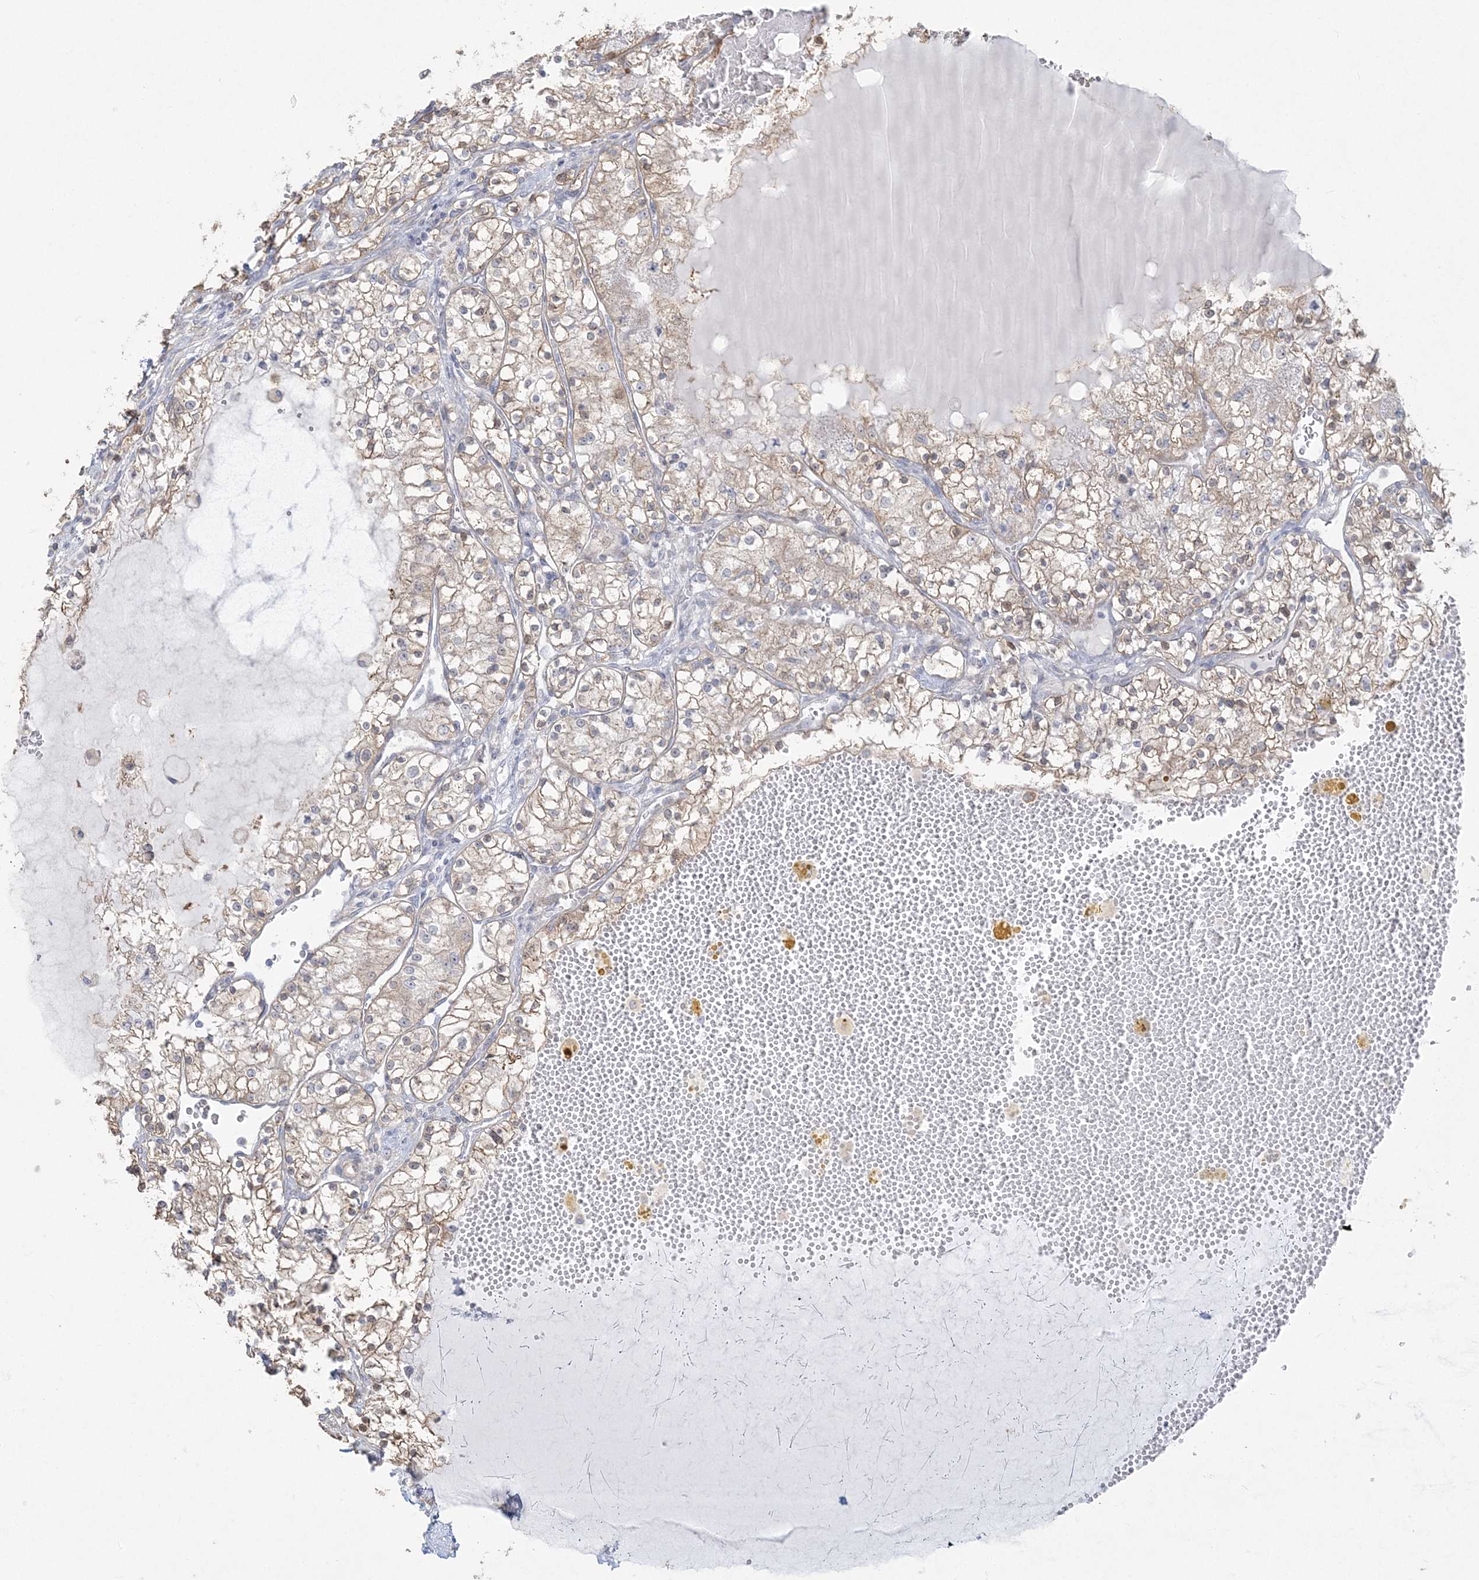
{"staining": {"intensity": "moderate", "quantity": "25%-75%", "location": "cytoplasmic/membranous"}, "tissue": "renal cancer", "cell_type": "Tumor cells", "image_type": "cancer", "snomed": [{"axis": "morphology", "description": "Normal tissue, NOS"}, {"axis": "morphology", "description": "Adenocarcinoma, NOS"}, {"axis": "topography", "description": "Kidney"}], "caption": "Adenocarcinoma (renal) was stained to show a protein in brown. There is medium levels of moderate cytoplasmic/membranous positivity in about 25%-75% of tumor cells. Immunohistochemistry (ihc) stains the protein of interest in brown and the nuclei are stained blue.", "gene": "ZC3H6", "patient": {"sex": "male", "age": 68}}